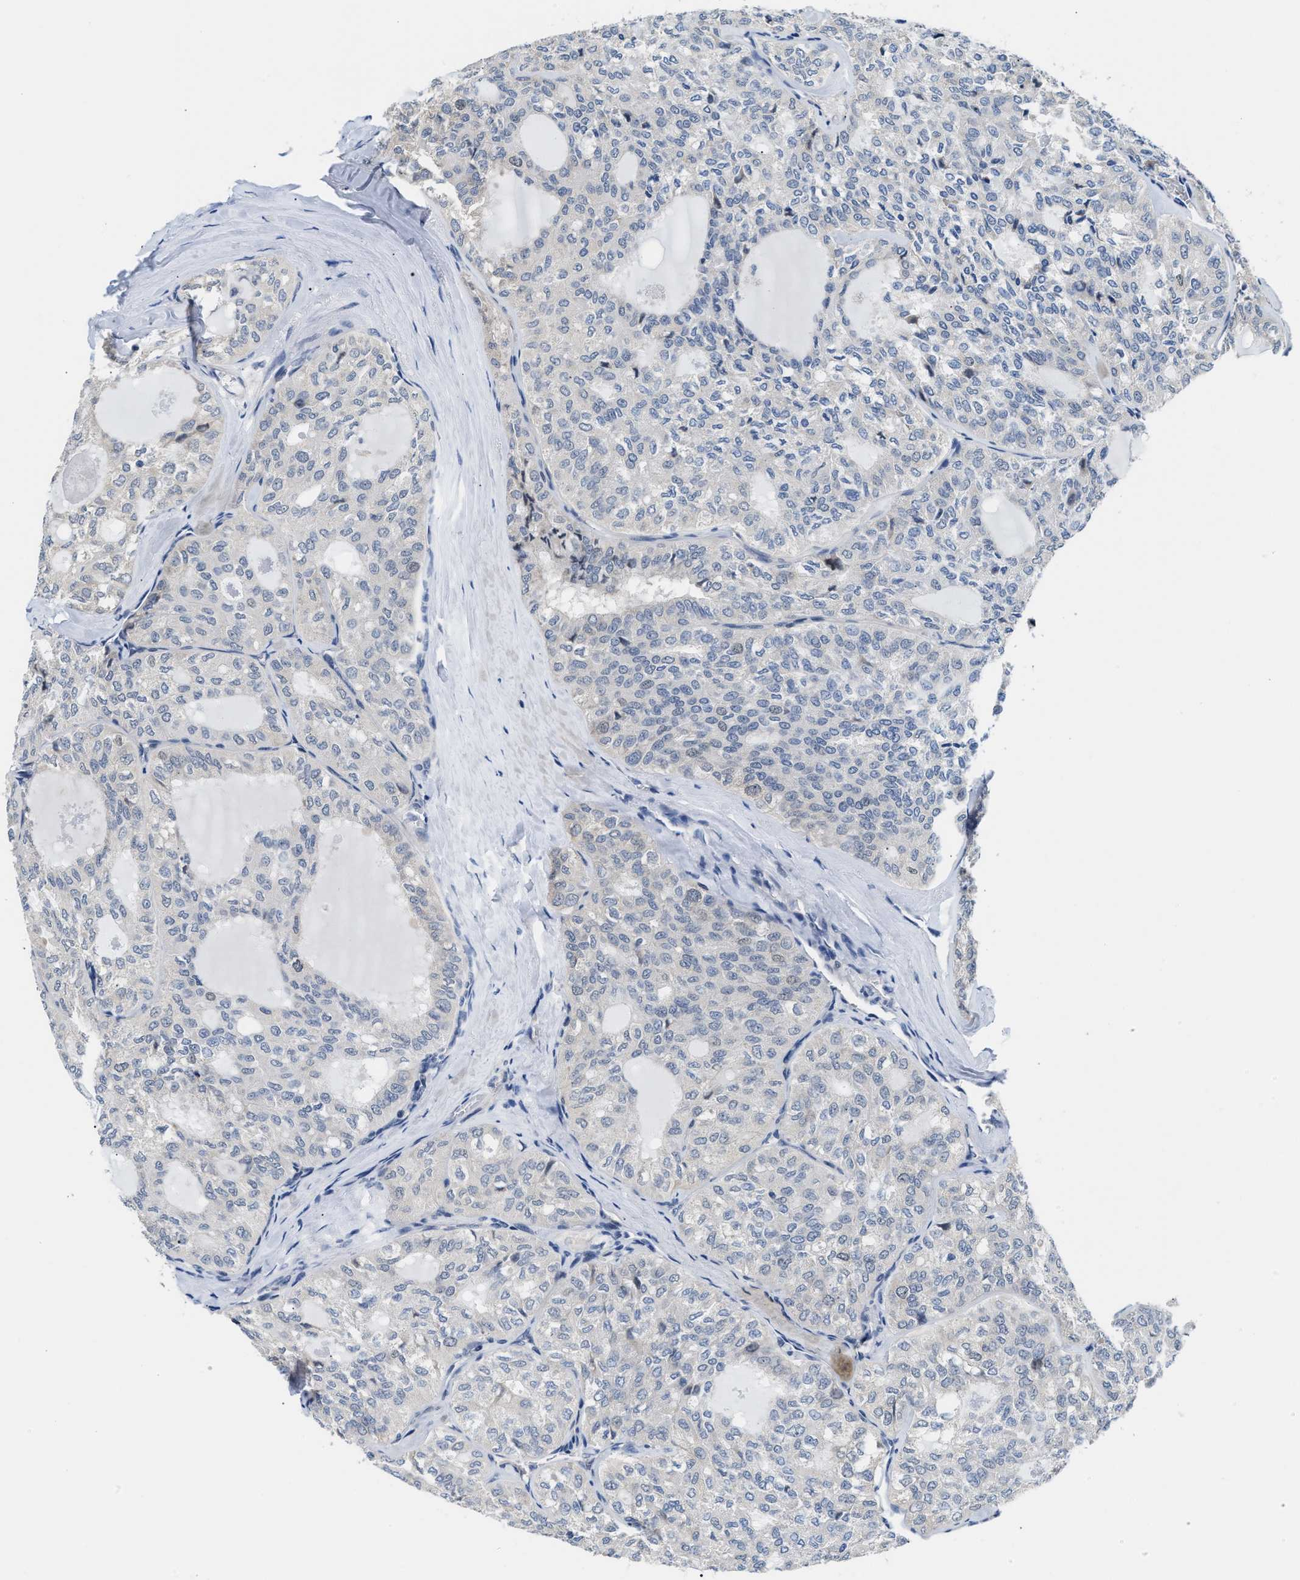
{"staining": {"intensity": "negative", "quantity": "none", "location": "none"}, "tissue": "thyroid cancer", "cell_type": "Tumor cells", "image_type": "cancer", "snomed": [{"axis": "morphology", "description": "Follicular adenoma carcinoma, NOS"}, {"axis": "topography", "description": "Thyroid gland"}], "caption": "Tumor cells show no significant expression in thyroid follicular adenoma carcinoma.", "gene": "CLGN", "patient": {"sex": "male", "age": 75}}